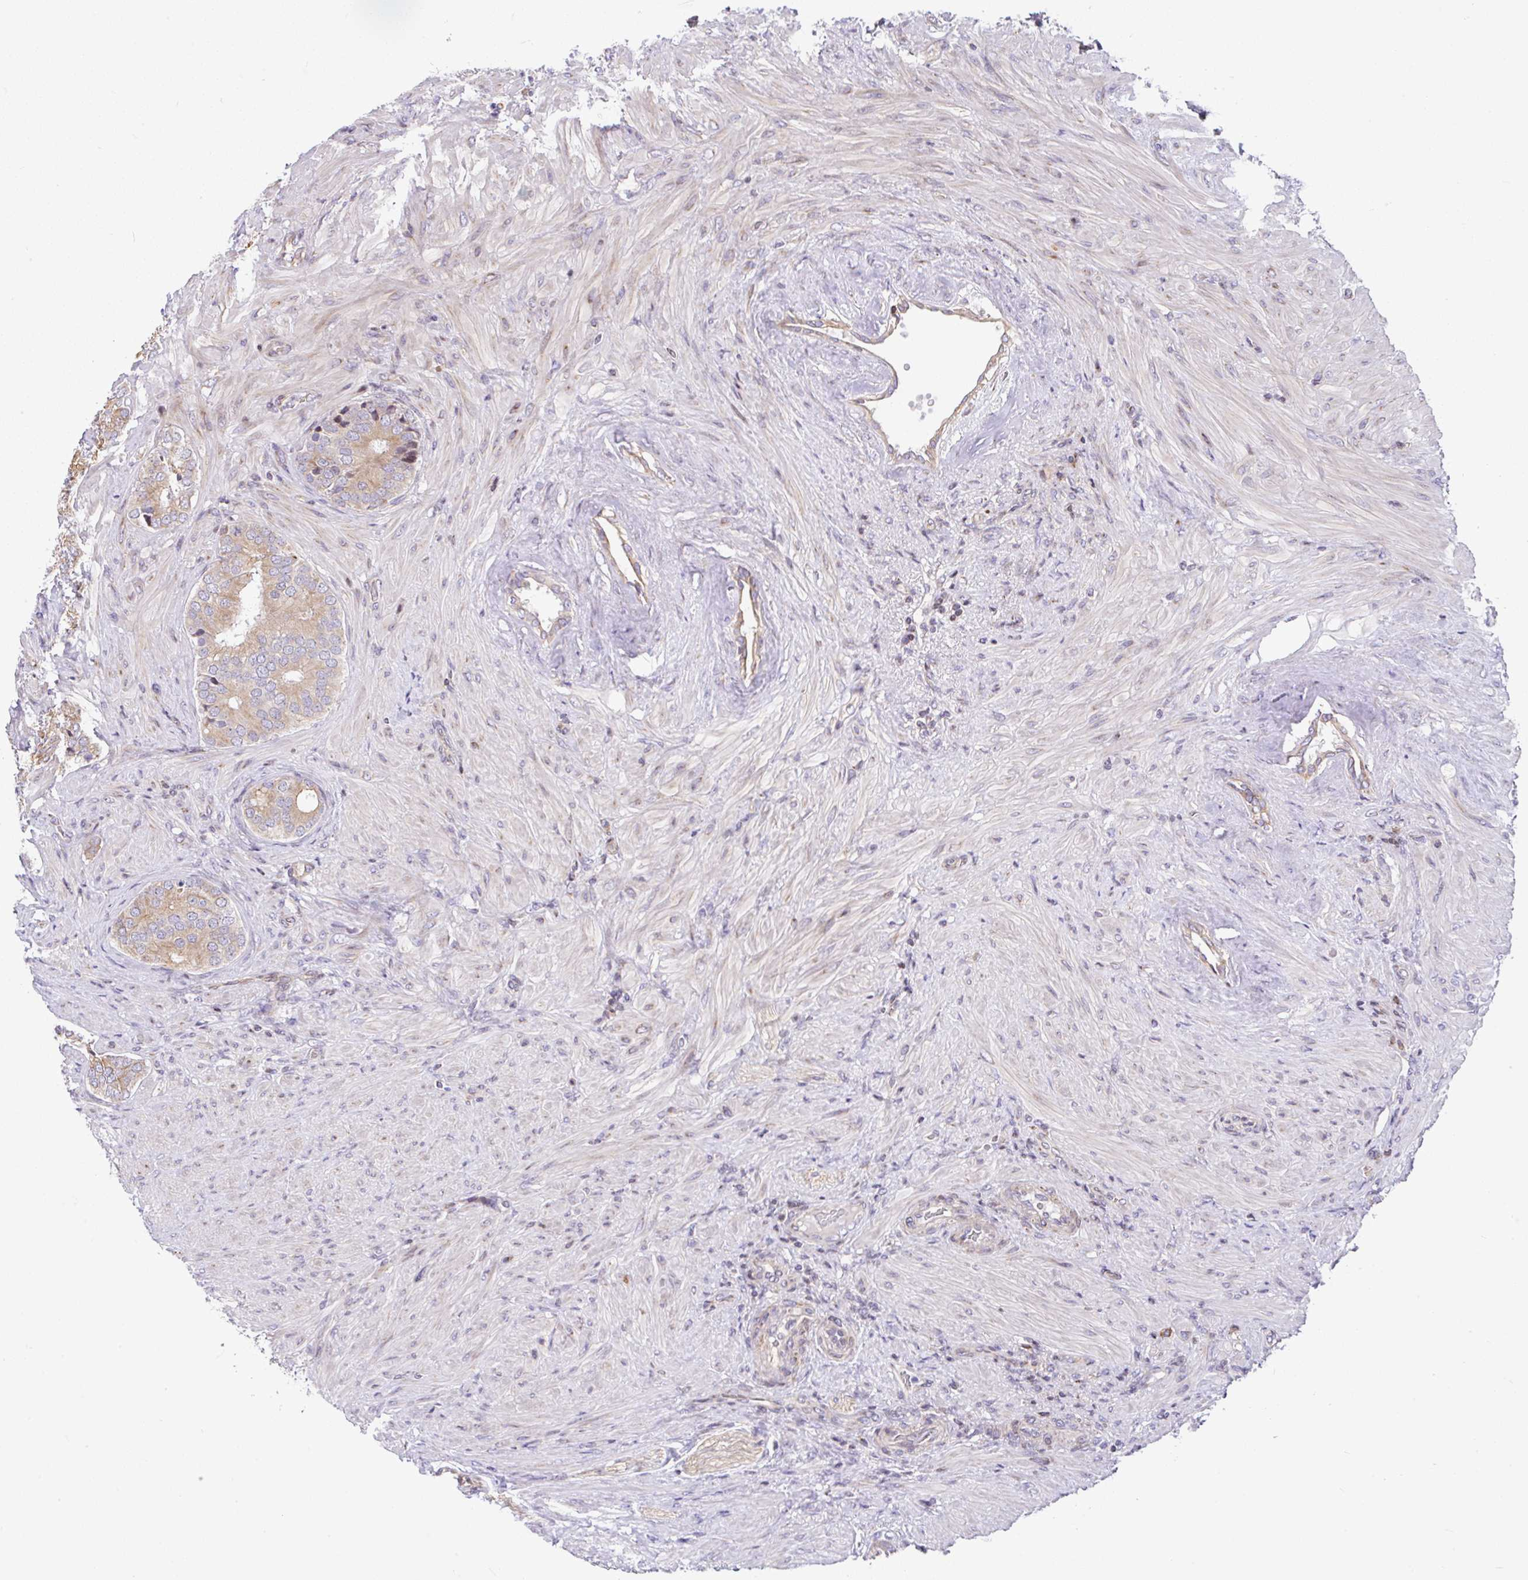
{"staining": {"intensity": "moderate", "quantity": ">75%", "location": "cytoplasmic/membranous"}, "tissue": "prostate cancer", "cell_type": "Tumor cells", "image_type": "cancer", "snomed": [{"axis": "morphology", "description": "Adenocarcinoma, High grade"}, {"axis": "topography", "description": "Prostate"}], "caption": "Tumor cells reveal medium levels of moderate cytoplasmic/membranous expression in about >75% of cells in prostate adenocarcinoma (high-grade).", "gene": "FIGNL1", "patient": {"sex": "male", "age": 62}}